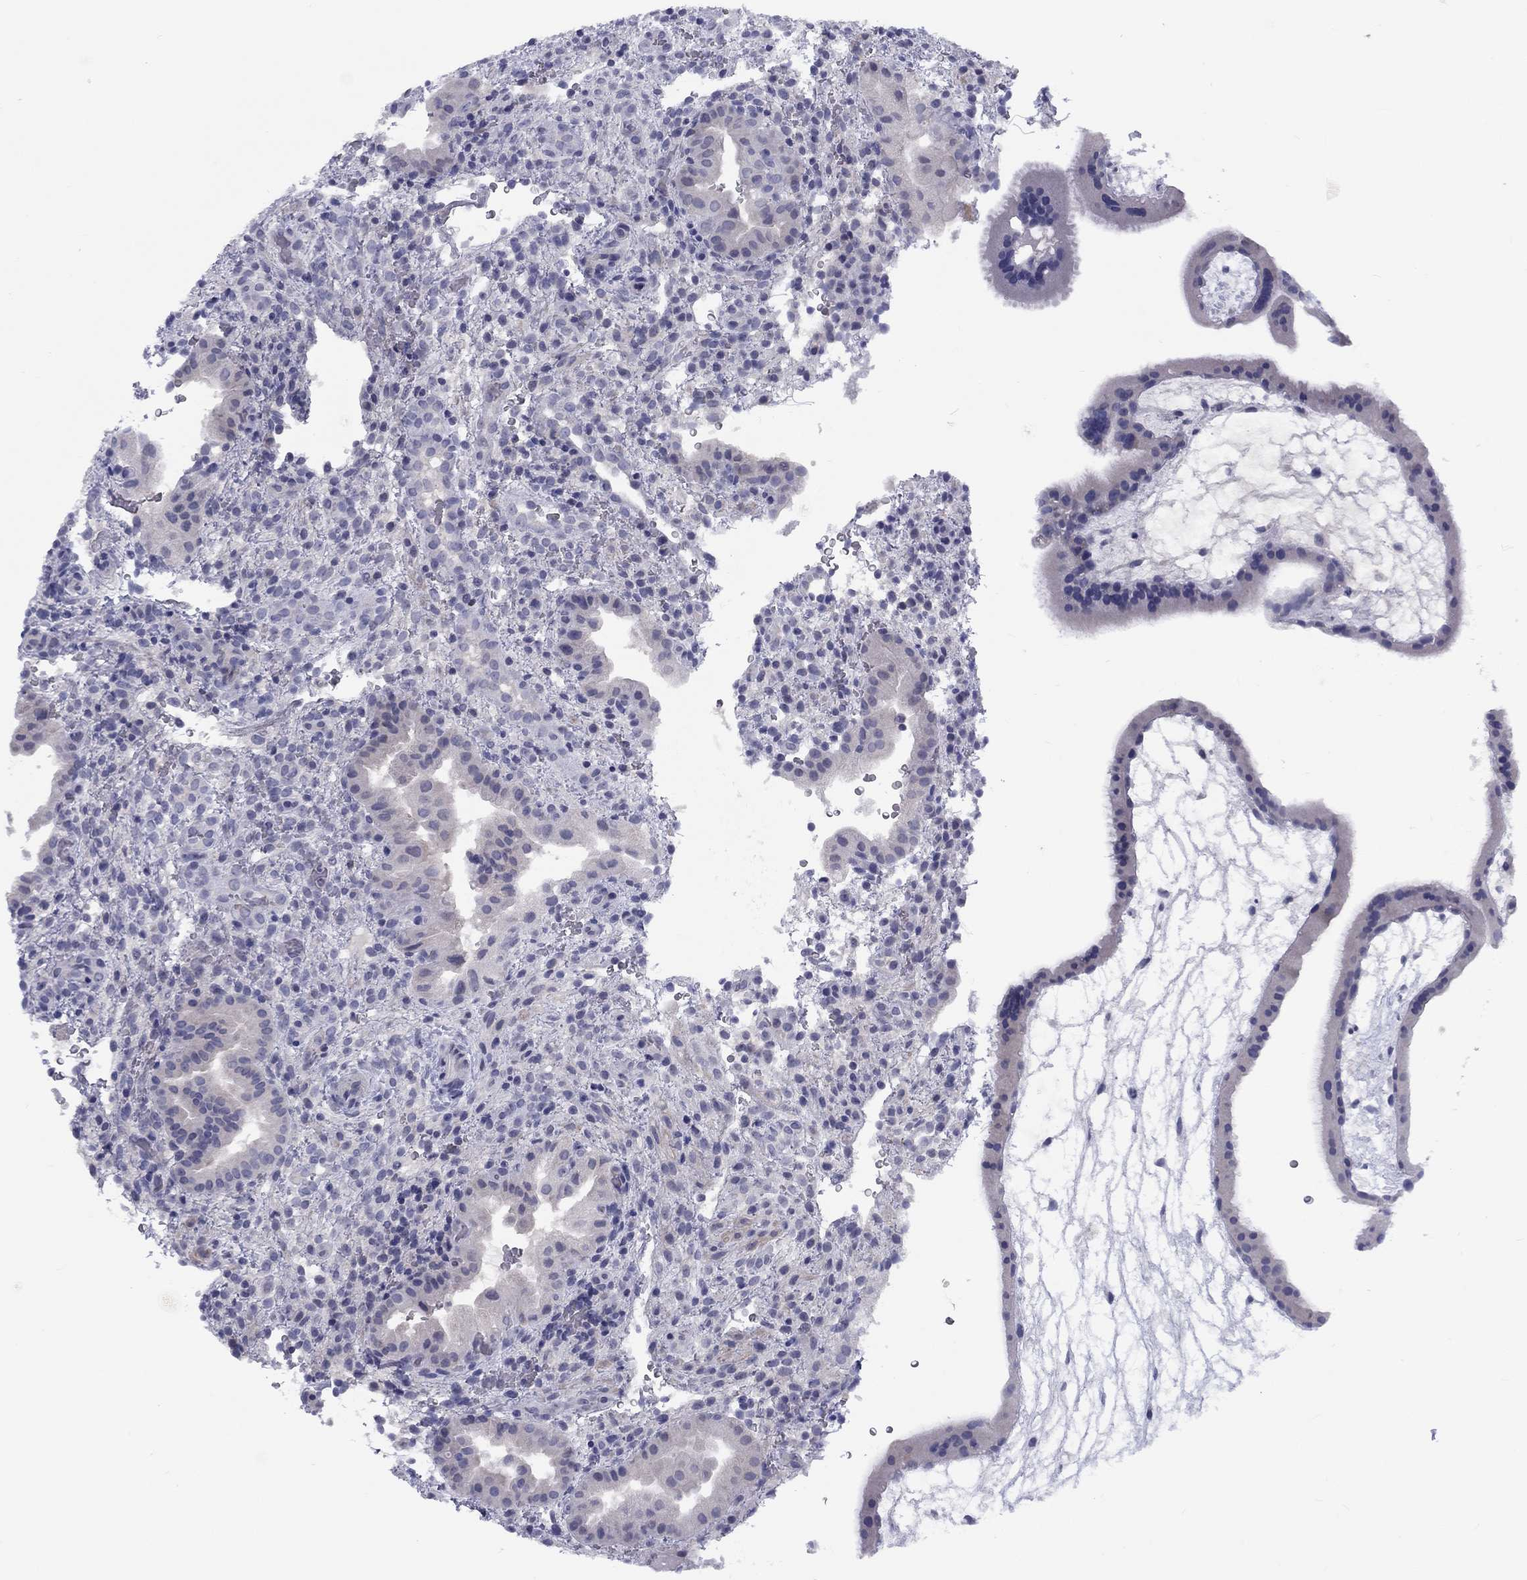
{"staining": {"intensity": "negative", "quantity": "none", "location": "none"}, "tissue": "placenta", "cell_type": "Decidual cells", "image_type": "normal", "snomed": [{"axis": "morphology", "description": "Normal tissue, NOS"}, {"axis": "topography", "description": "Placenta"}], "caption": "The immunohistochemistry photomicrograph has no significant positivity in decidual cells of placenta. (DAB (3,3'-diaminobenzidine) immunohistochemistry (IHC) visualized using brightfield microscopy, high magnification).", "gene": "CACNA1A", "patient": {"sex": "female", "age": 19}}